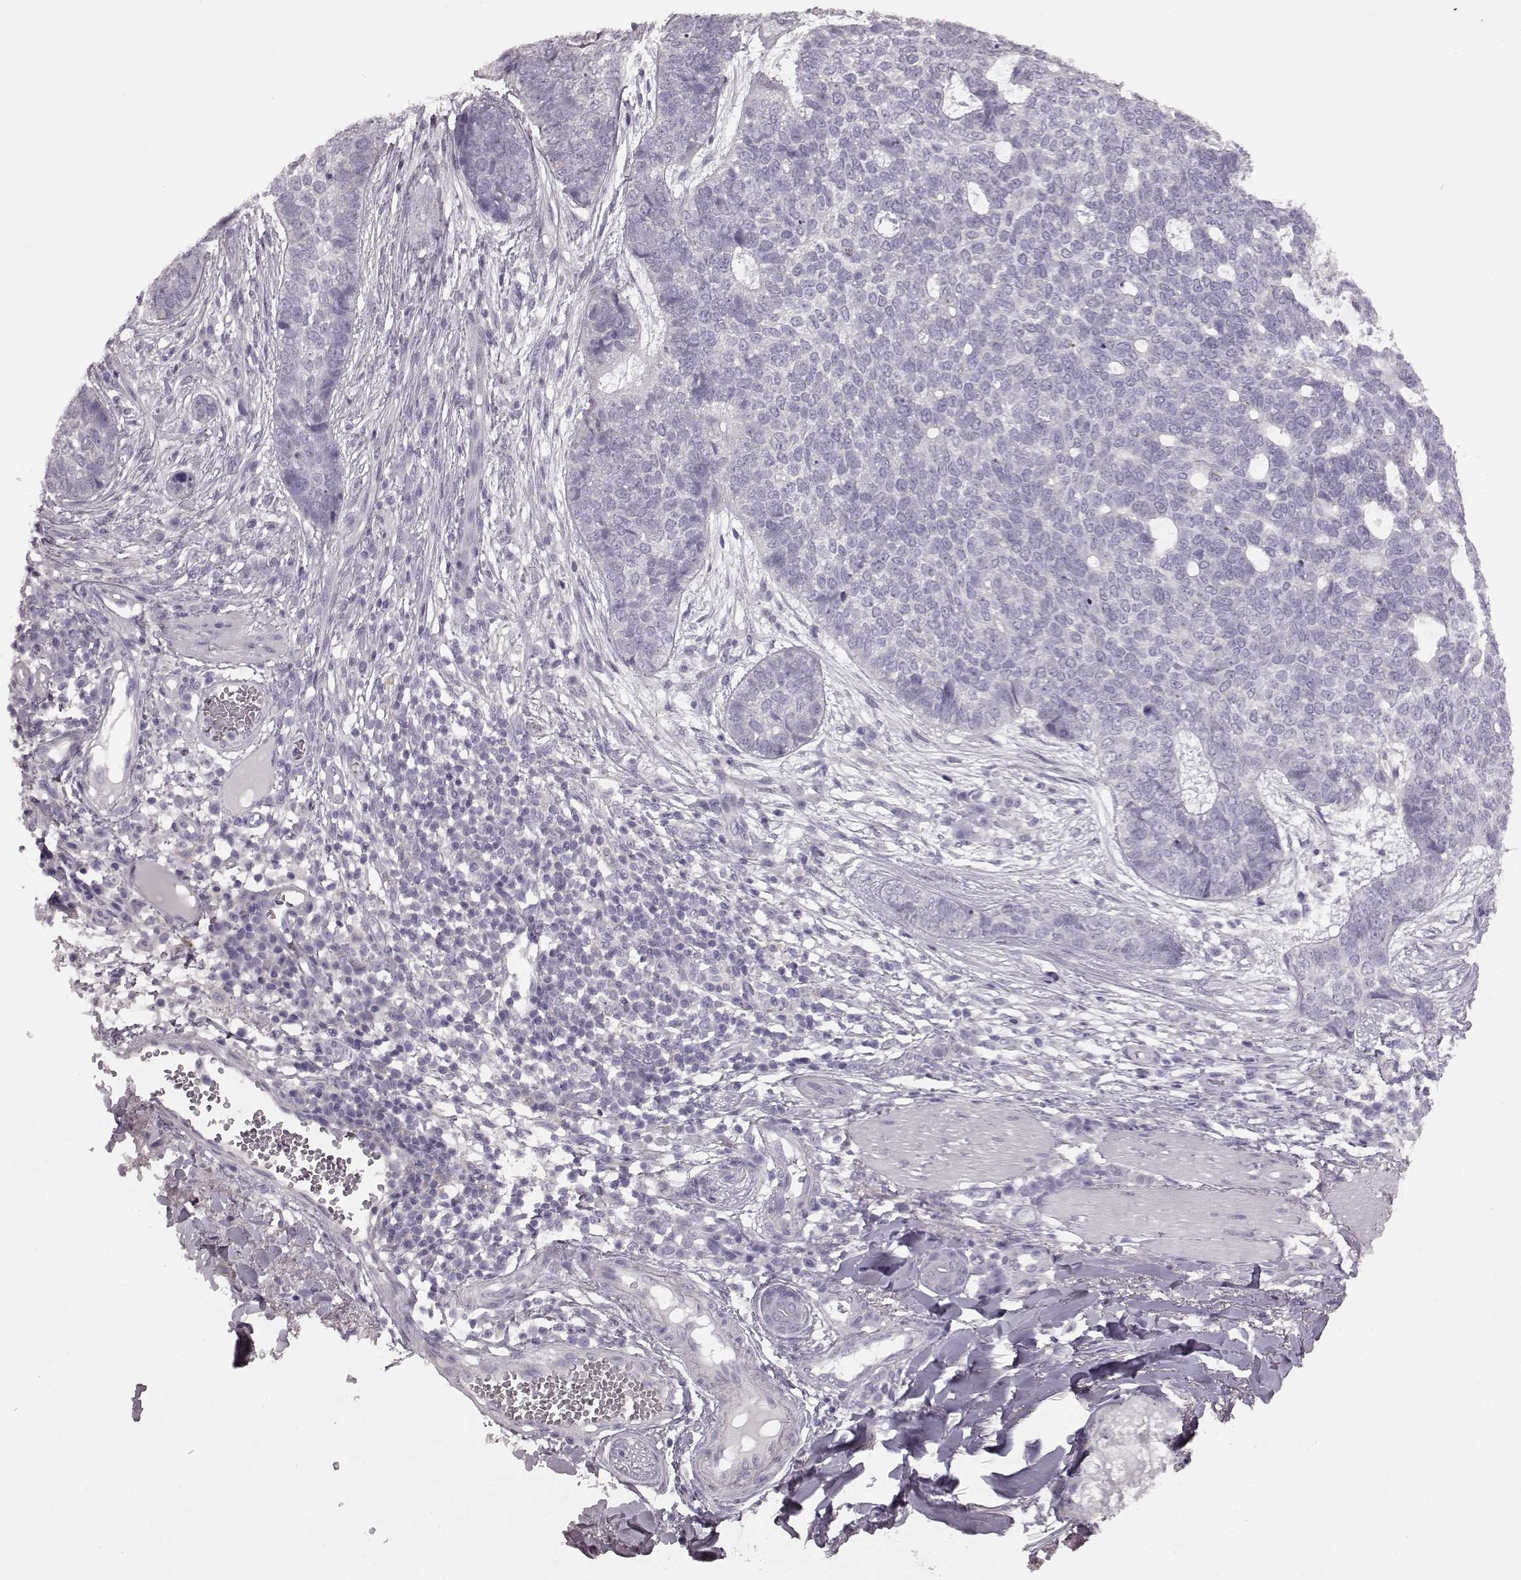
{"staining": {"intensity": "negative", "quantity": "none", "location": "none"}, "tissue": "skin cancer", "cell_type": "Tumor cells", "image_type": "cancer", "snomed": [{"axis": "morphology", "description": "Basal cell carcinoma"}, {"axis": "topography", "description": "Skin"}], "caption": "Immunohistochemistry (IHC) image of neoplastic tissue: human basal cell carcinoma (skin) stained with DAB exhibits no significant protein positivity in tumor cells. The staining was performed using DAB to visualize the protein expression in brown, while the nuclei were stained in blue with hematoxylin (Magnification: 20x).", "gene": "CRYBA2", "patient": {"sex": "female", "age": 69}}